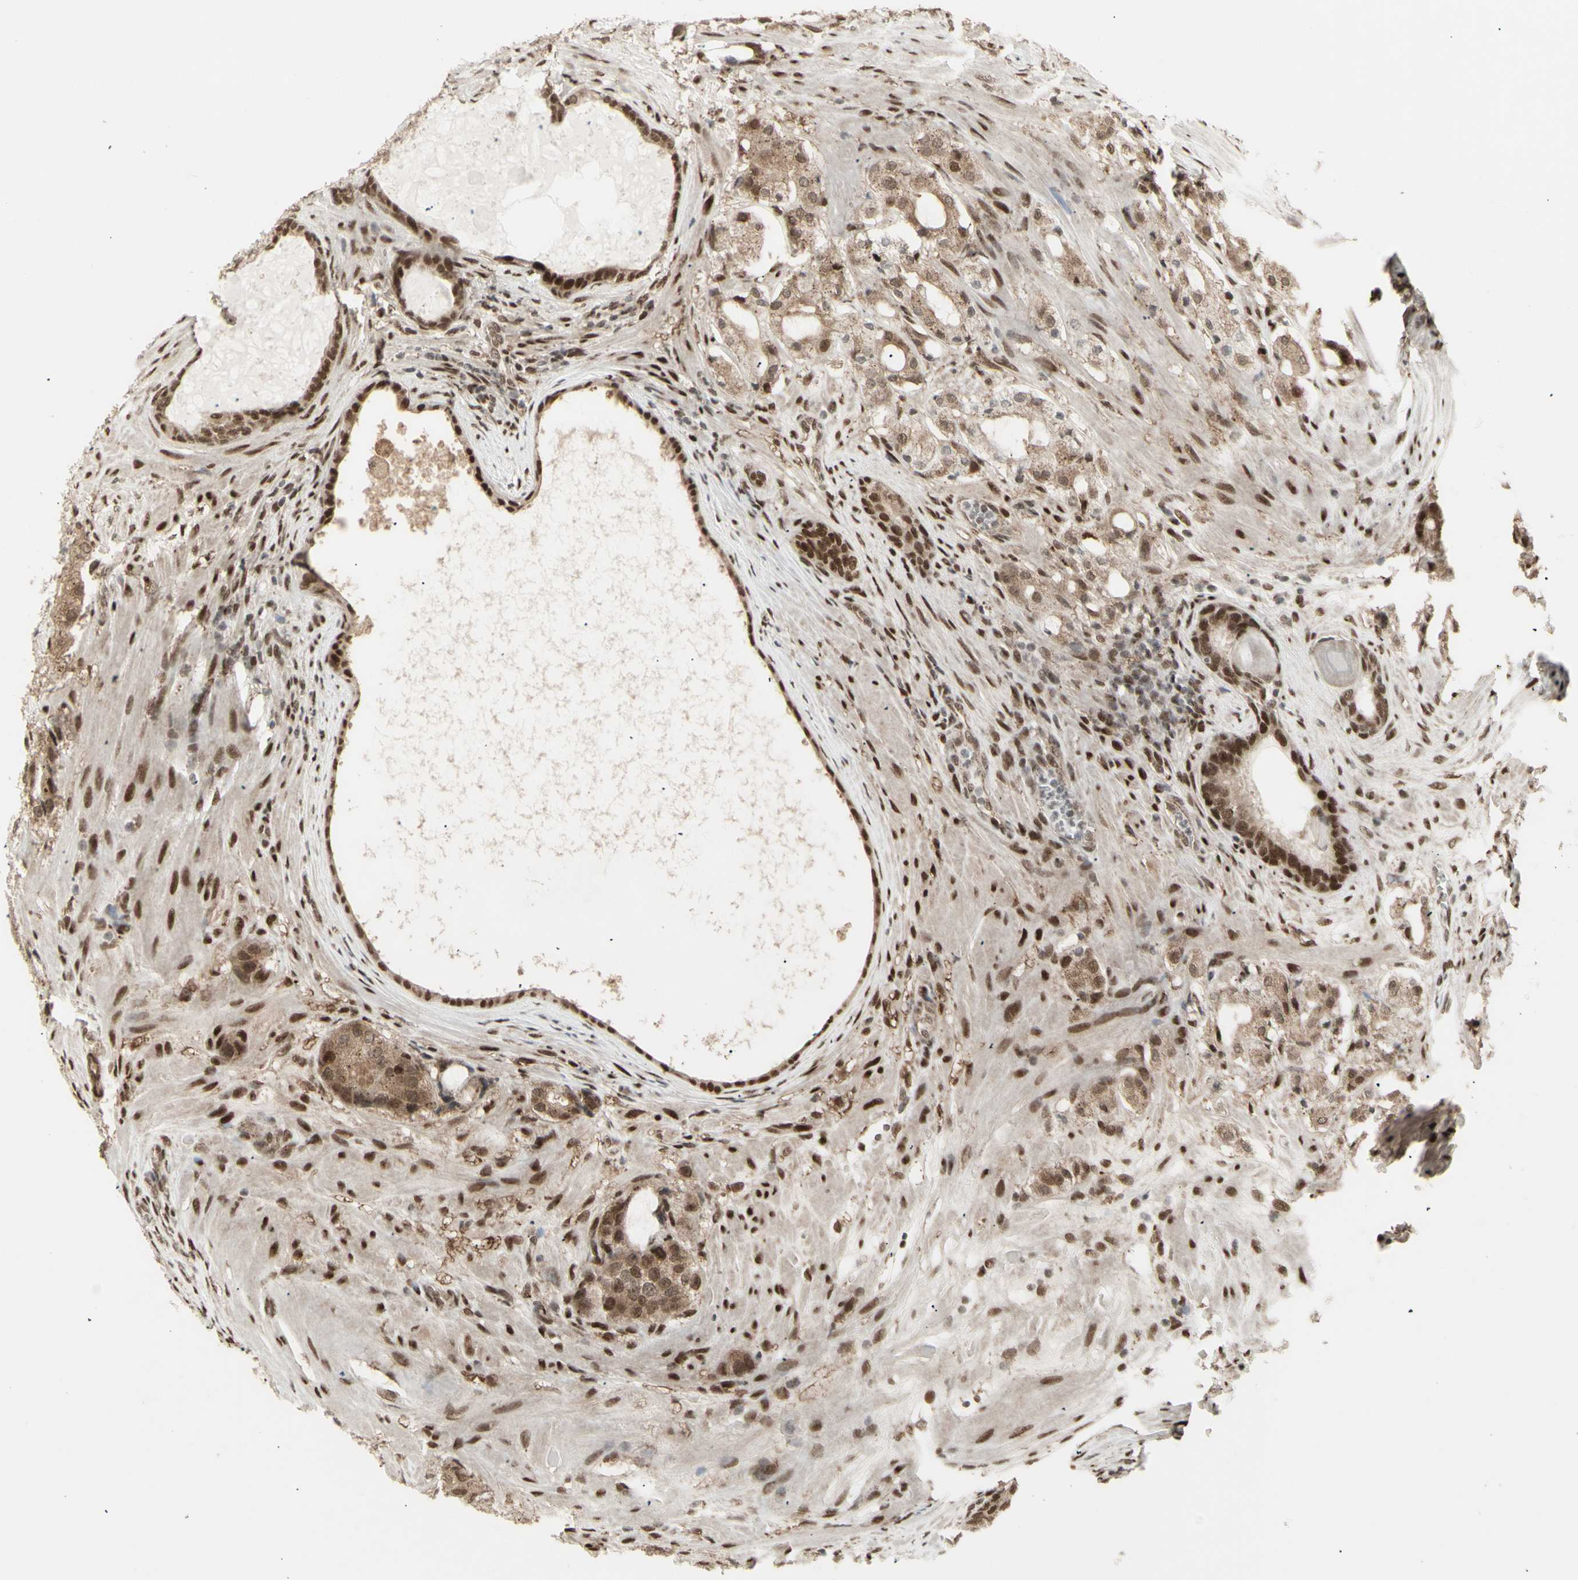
{"staining": {"intensity": "moderate", "quantity": ">75%", "location": "cytoplasmic/membranous,nuclear"}, "tissue": "prostate cancer", "cell_type": "Tumor cells", "image_type": "cancer", "snomed": [{"axis": "morphology", "description": "Adenocarcinoma, High grade"}, {"axis": "topography", "description": "Prostate"}], "caption": "Prostate cancer was stained to show a protein in brown. There is medium levels of moderate cytoplasmic/membranous and nuclear expression in approximately >75% of tumor cells. (DAB IHC with brightfield microscopy, high magnification).", "gene": "CBX1", "patient": {"sex": "male", "age": 65}}